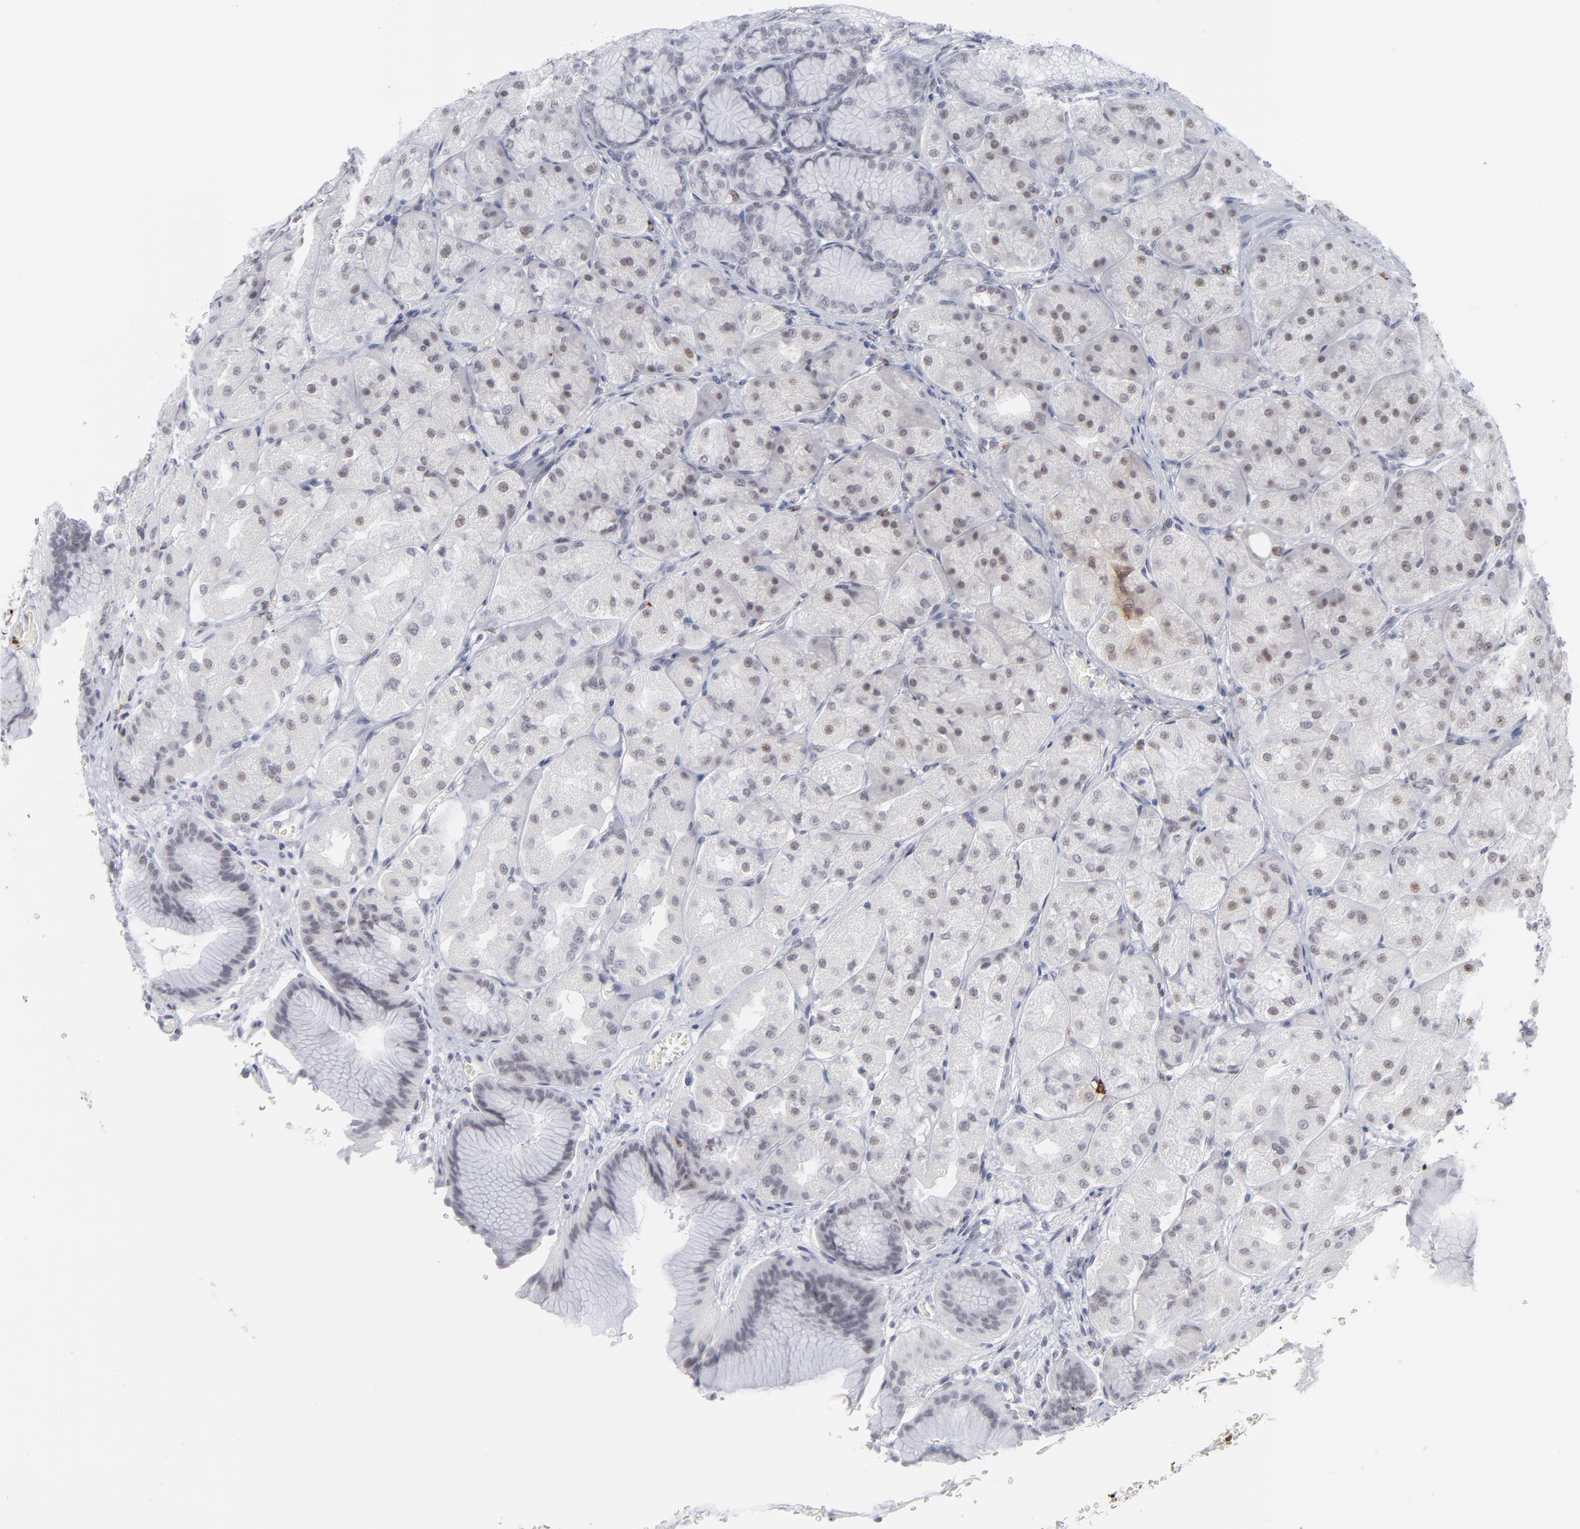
{"staining": {"intensity": "weak", "quantity": "25%-75%", "location": "nuclear"}, "tissue": "stomach", "cell_type": "Glandular cells", "image_type": "normal", "snomed": [{"axis": "morphology", "description": "Normal tissue, NOS"}, {"axis": "morphology", "description": "Adenocarcinoma, NOS"}, {"axis": "topography", "description": "Stomach"}, {"axis": "topography", "description": "Stomach, lower"}], "caption": "Stomach stained with a brown dye reveals weak nuclear positive expression in about 25%-75% of glandular cells.", "gene": "CCR2", "patient": {"sex": "female", "age": 65}}